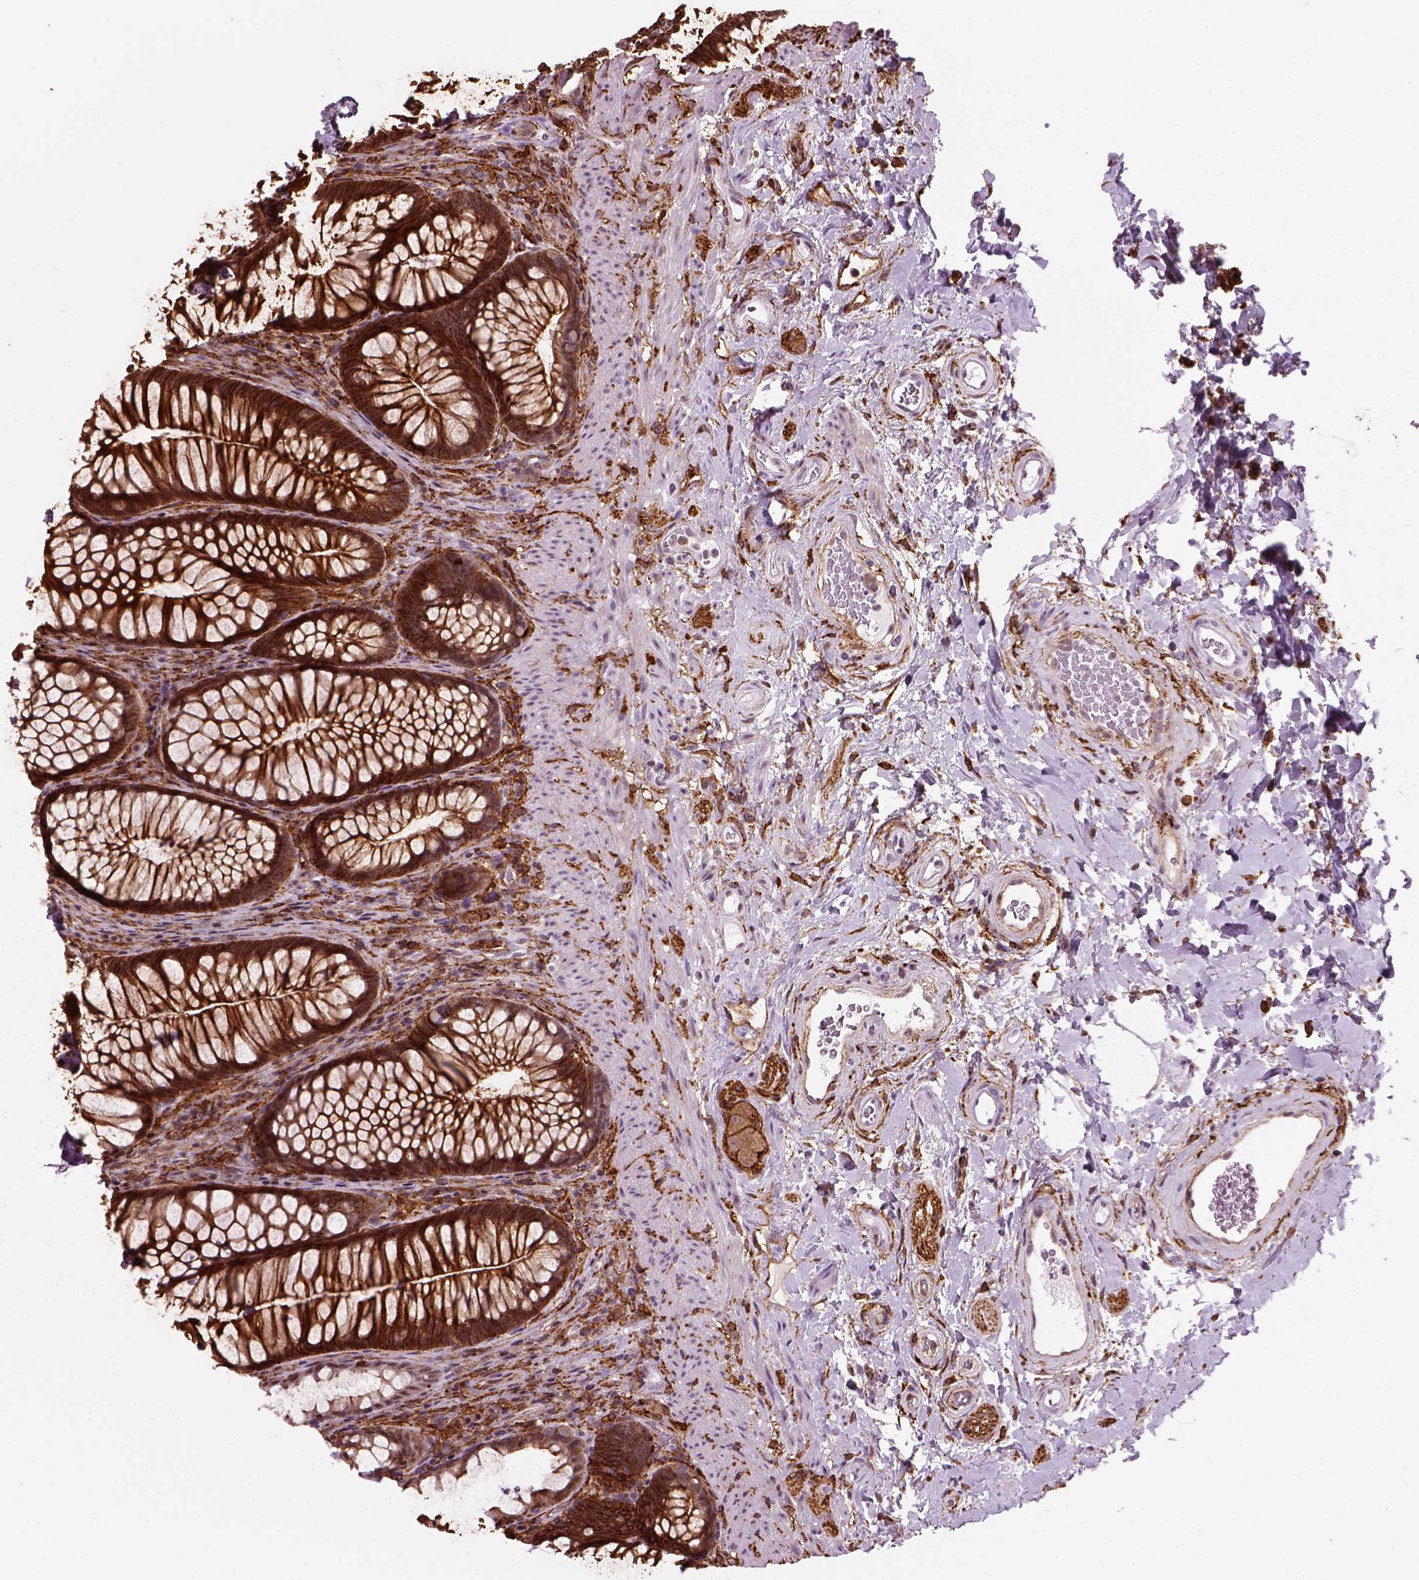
{"staining": {"intensity": "strong", "quantity": ">75%", "location": "cytoplasmic/membranous"}, "tissue": "rectum", "cell_type": "Glandular cells", "image_type": "normal", "snomed": [{"axis": "morphology", "description": "Normal tissue, NOS"}, {"axis": "topography", "description": "Smooth muscle"}, {"axis": "topography", "description": "Rectum"}], "caption": "Human rectum stained for a protein (brown) demonstrates strong cytoplasmic/membranous positive positivity in approximately >75% of glandular cells.", "gene": "MARCKS", "patient": {"sex": "male", "age": 53}}